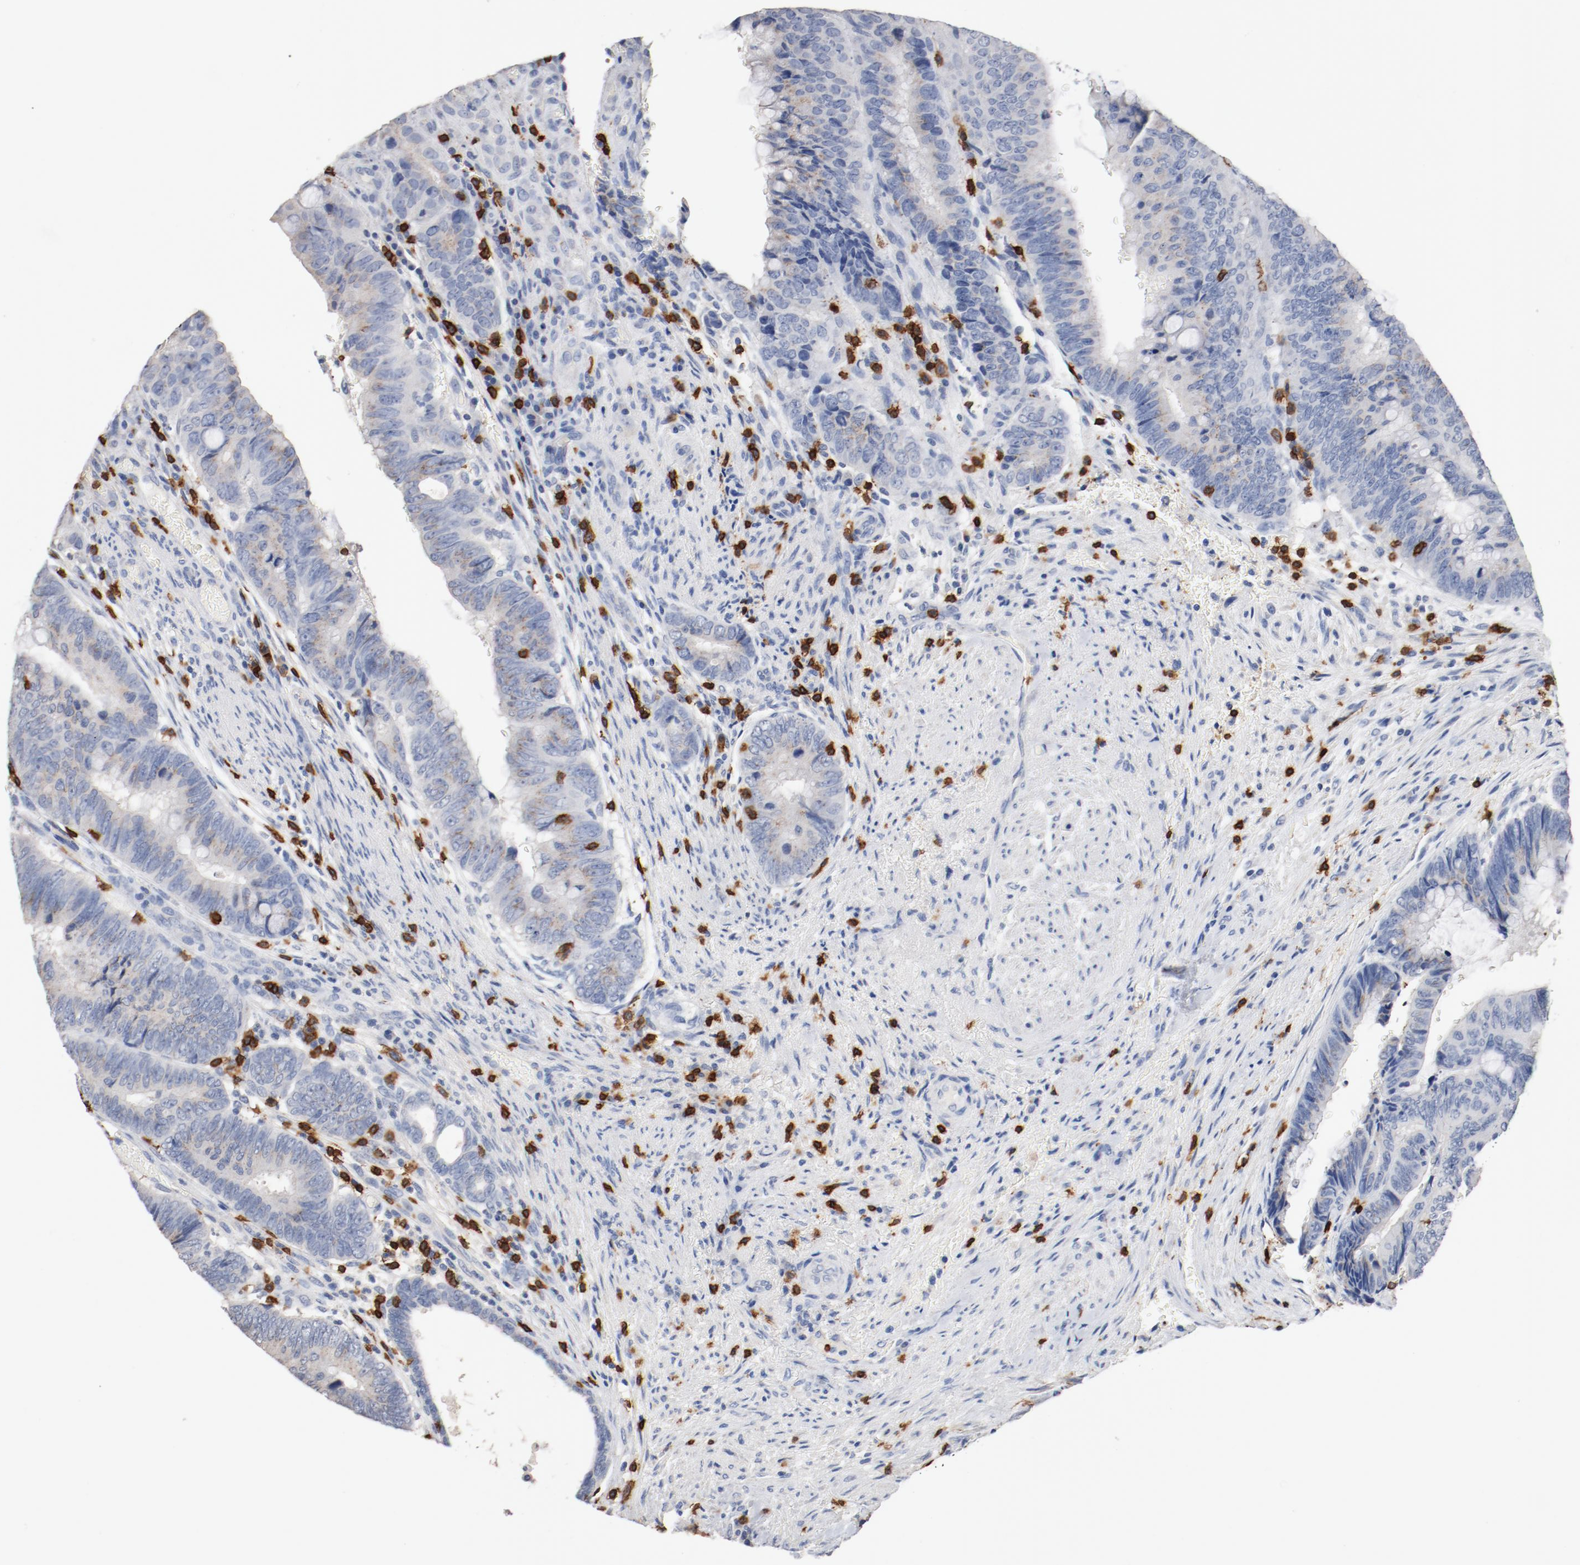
{"staining": {"intensity": "weak", "quantity": "<25%", "location": "cytoplasmic/membranous"}, "tissue": "colorectal cancer", "cell_type": "Tumor cells", "image_type": "cancer", "snomed": [{"axis": "morphology", "description": "Normal tissue, NOS"}, {"axis": "morphology", "description": "Adenocarcinoma, NOS"}, {"axis": "topography", "description": "Rectum"}], "caption": "This micrograph is of colorectal cancer (adenocarcinoma) stained with IHC to label a protein in brown with the nuclei are counter-stained blue. There is no staining in tumor cells.", "gene": "CD247", "patient": {"sex": "male", "age": 92}}